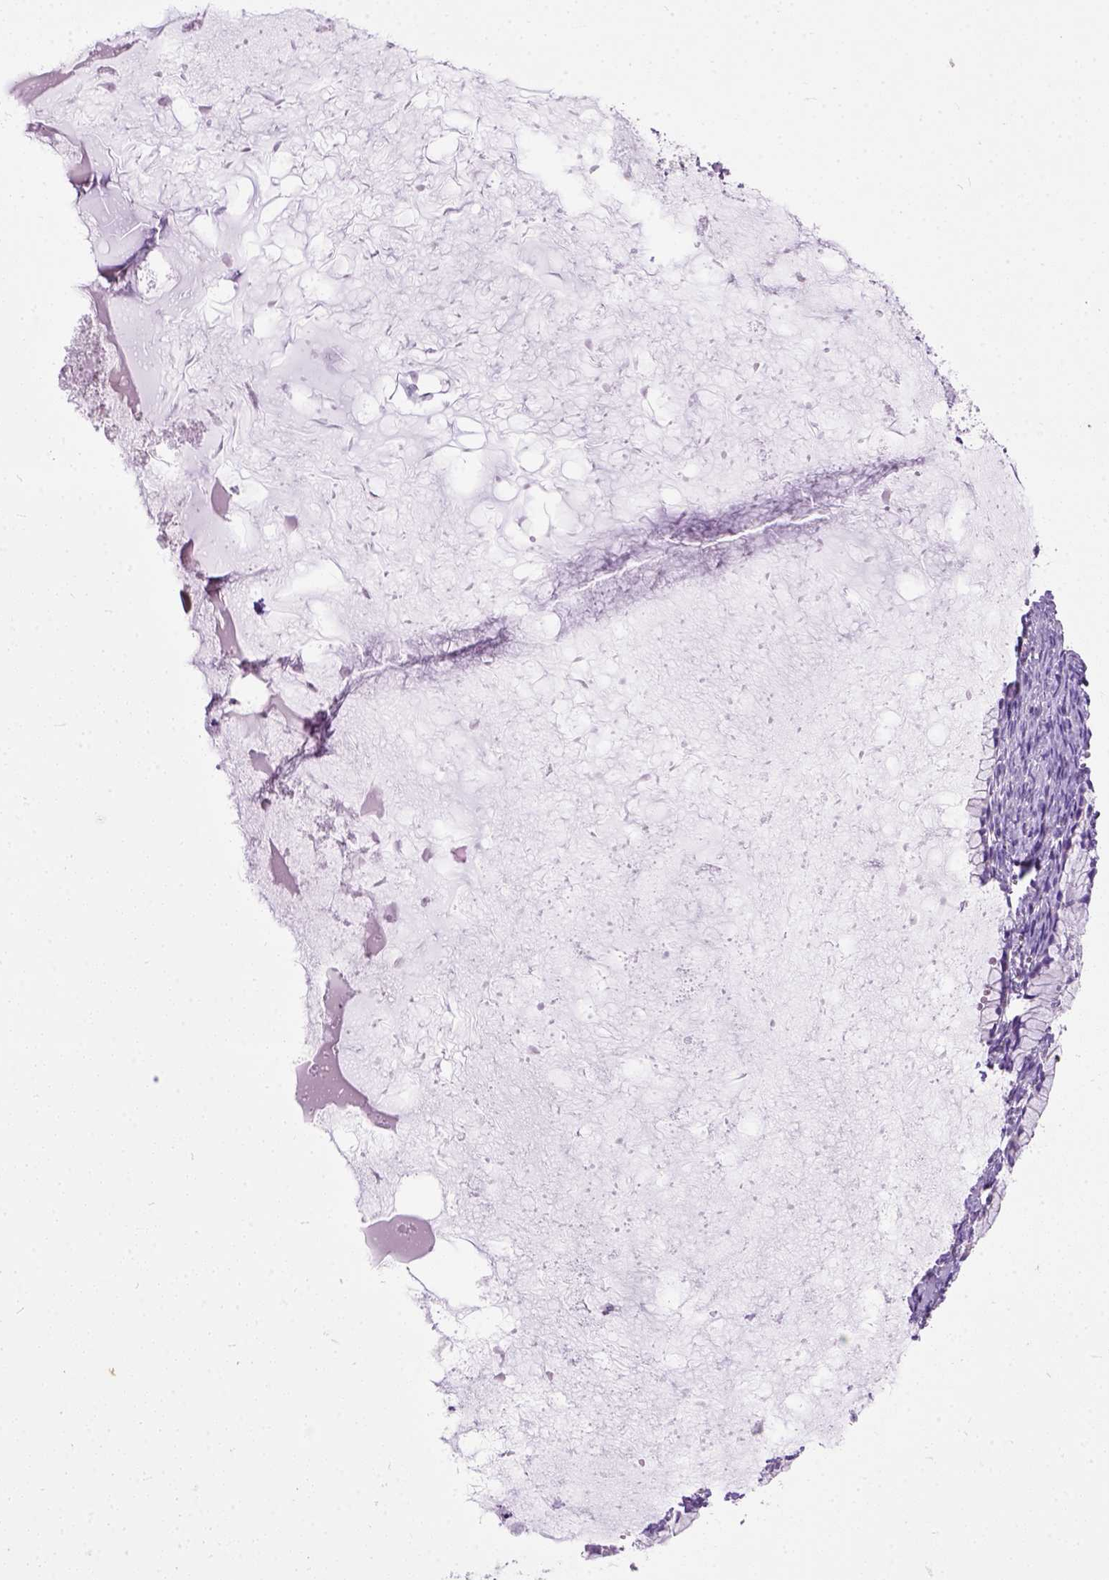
{"staining": {"intensity": "negative", "quantity": "none", "location": "none"}, "tissue": "ovarian cancer", "cell_type": "Tumor cells", "image_type": "cancer", "snomed": [{"axis": "morphology", "description": "Cystadenocarcinoma, mucinous, NOS"}, {"axis": "topography", "description": "Ovary"}], "caption": "IHC histopathology image of human ovarian cancer stained for a protein (brown), which demonstrates no expression in tumor cells.", "gene": "SEMA4F", "patient": {"sex": "female", "age": 41}}